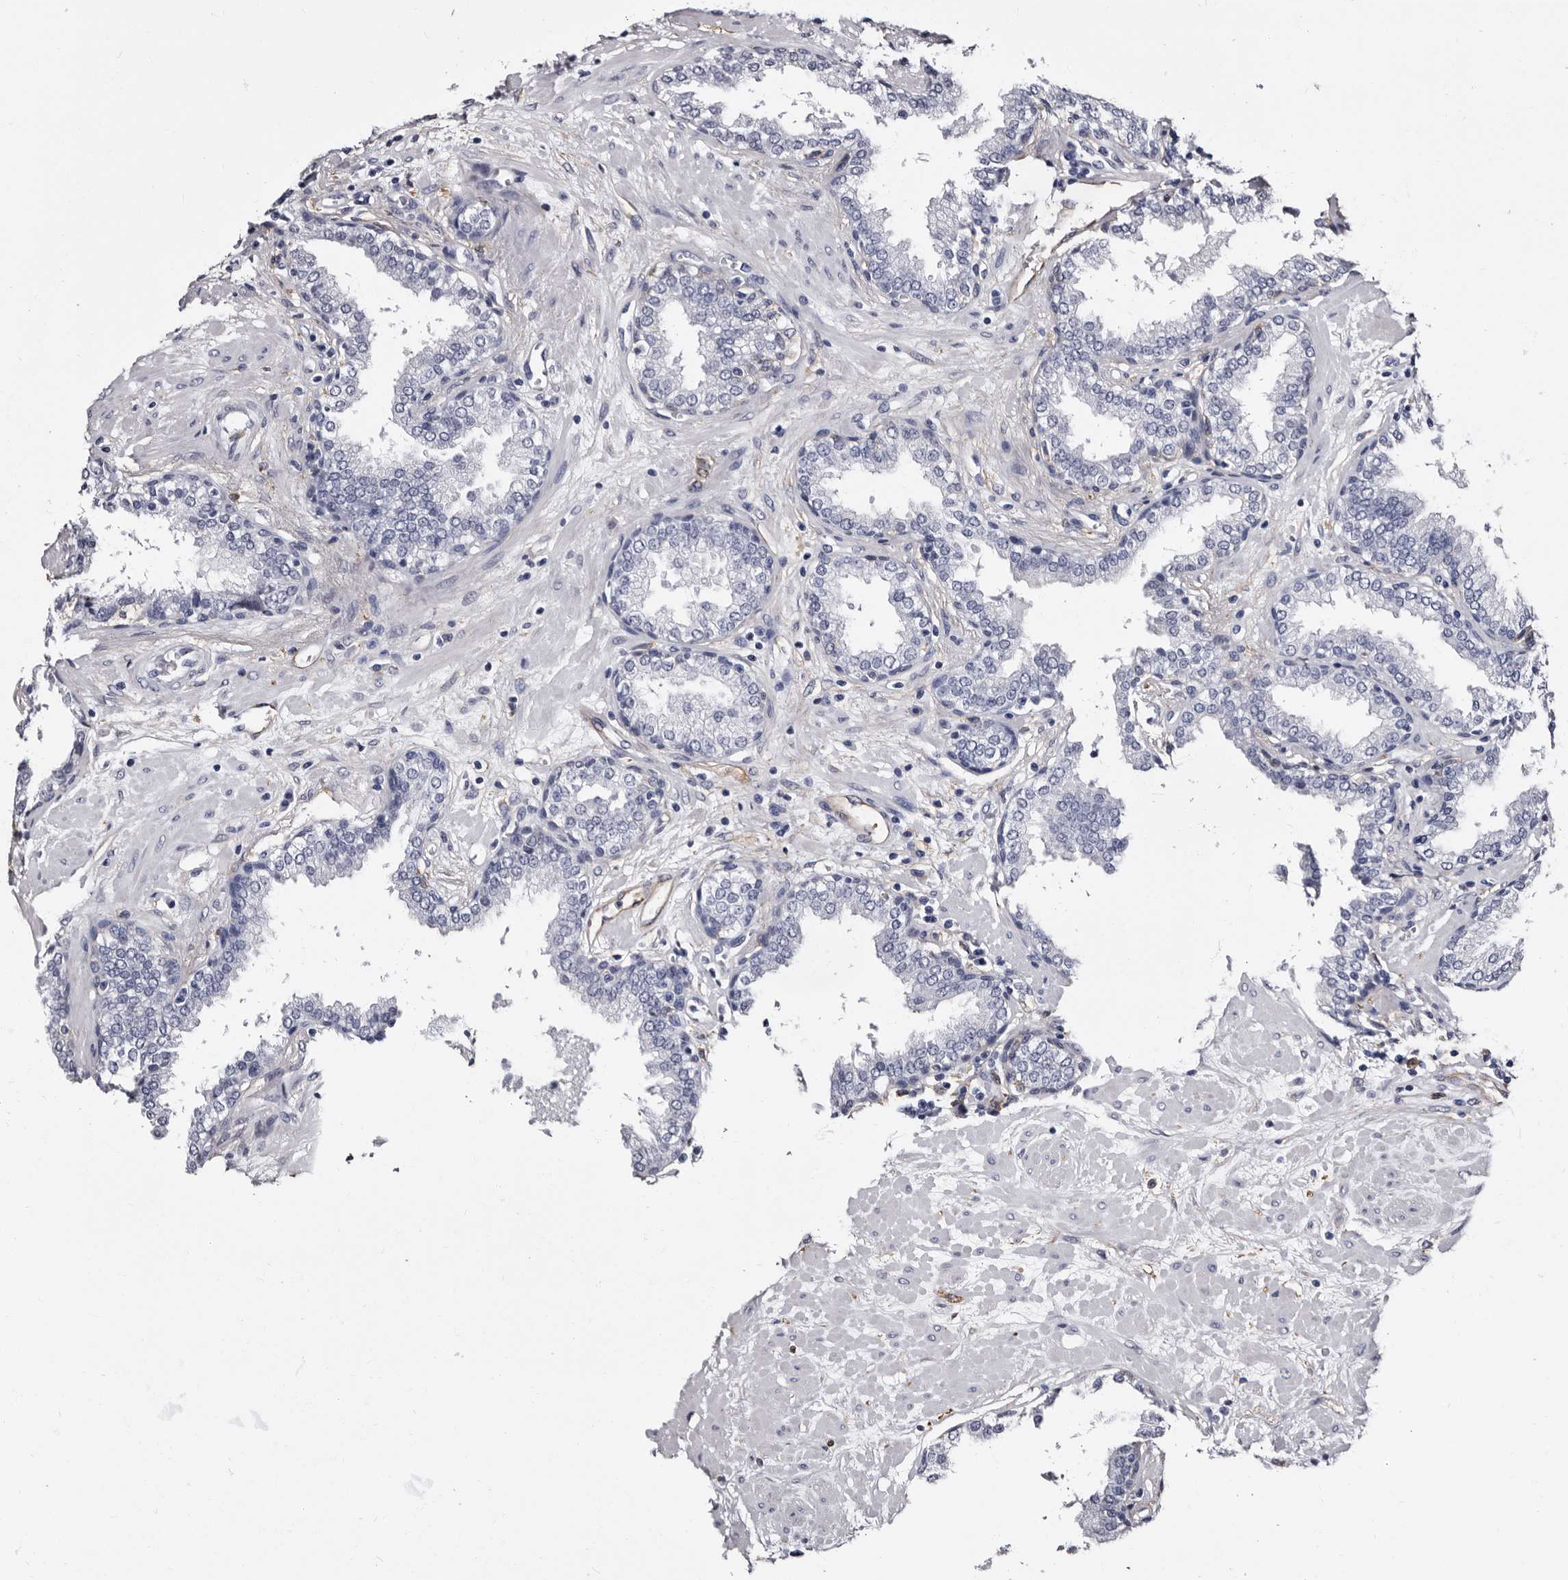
{"staining": {"intensity": "weak", "quantity": "<25%", "location": "cytoplasmic/membranous"}, "tissue": "prostate", "cell_type": "Glandular cells", "image_type": "normal", "snomed": [{"axis": "morphology", "description": "Normal tissue, NOS"}, {"axis": "topography", "description": "Prostate"}], "caption": "Immunohistochemistry of normal prostate exhibits no expression in glandular cells.", "gene": "EPB41L3", "patient": {"sex": "male", "age": 51}}